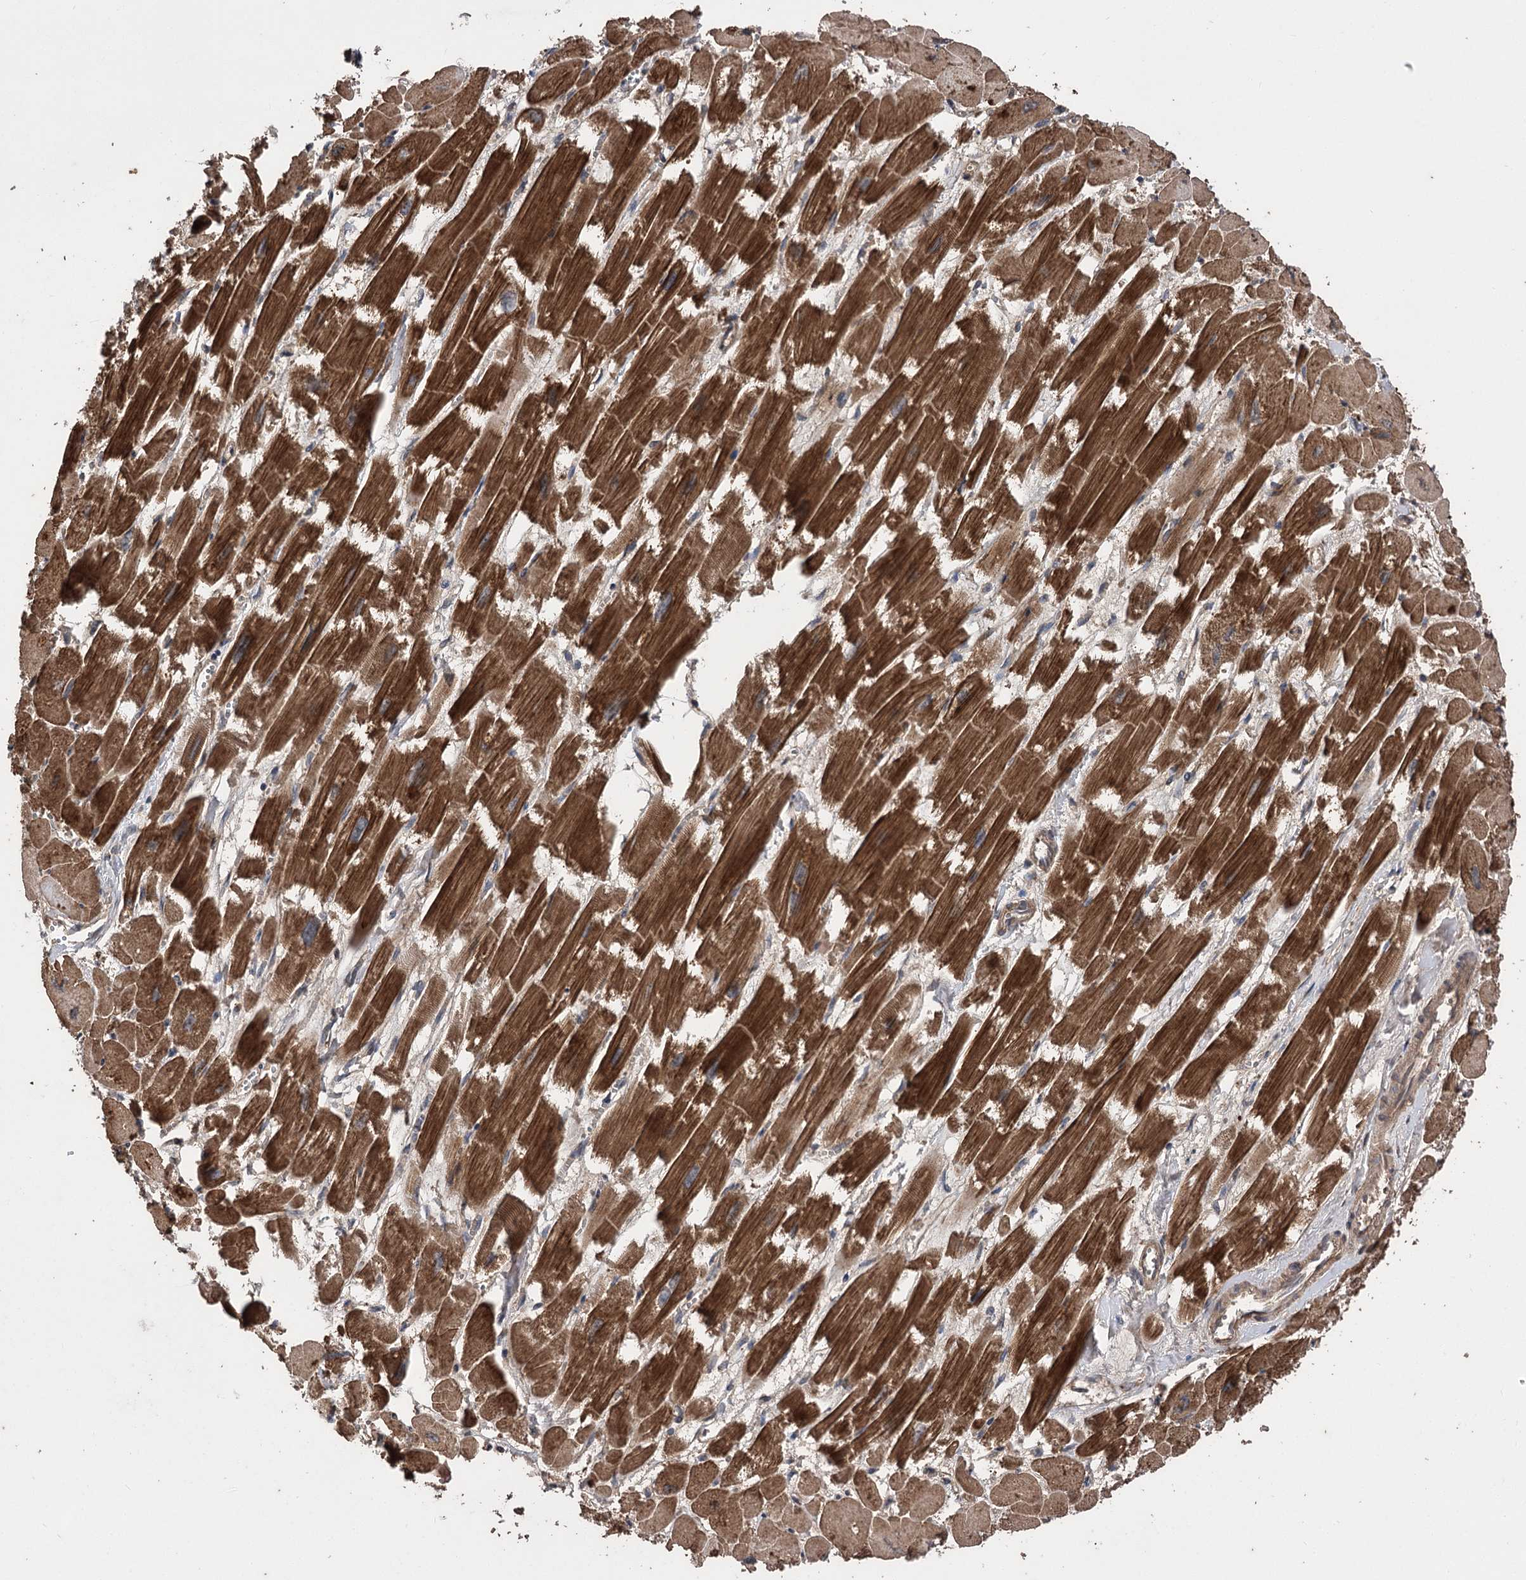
{"staining": {"intensity": "strong", "quantity": ">75%", "location": "cytoplasmic/membranous"}, "tissue": "heart muscle", "cell_type": "Cardiomyocytes", "image_type": "normal", "snomed": [{"axis": "morphology", "description": "Normal tissue, NOS"}, {"axis": "topography", "description": "Heart"}], "caption": "Immunohistochemical staining of unremarkable heart muscle reveals >75% levels of strong cytoplasmic/membranous protein expression in approximately >75% of cardiomyocytes.", "gene": "RASSF3", "patient": {"sex": "male", "age": 54}}